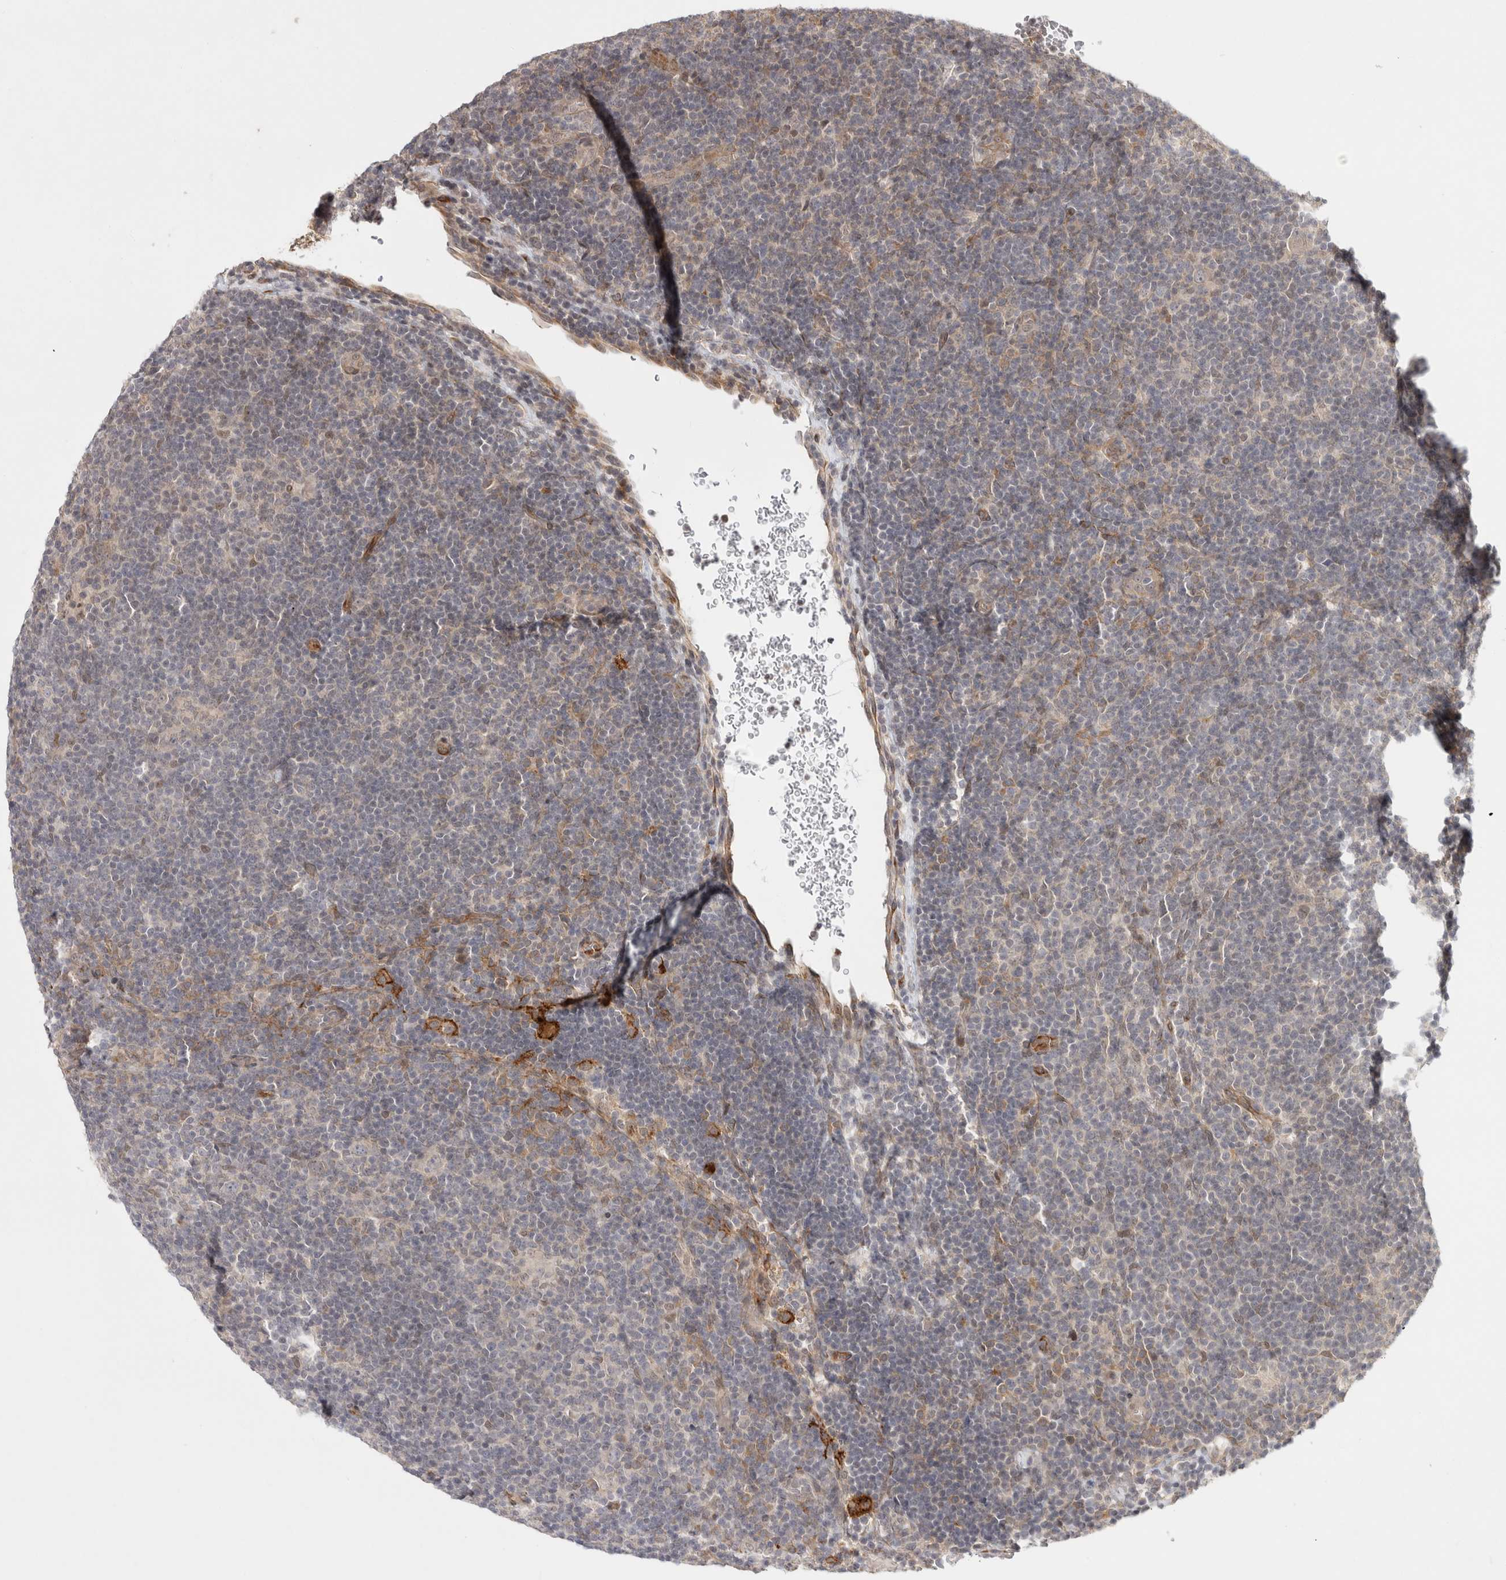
{"staining": {"intensity": "negative", "quantity": "none", "location": "none"}, "tissue": "lymphoma", "cell_type": "Tumor cells", "image_type": "cancer", "snomed": [{"axis": "morphology", "description": "Hodgkin's disease, NOS"}, {"axis": "topography", "description": "Lymph node"}], "caption": "The histopathology image exhibits no staining of tumor cells in lymphoma.", "gene": "ZNF318", "patient": {"sex": "female", "age": 57}}